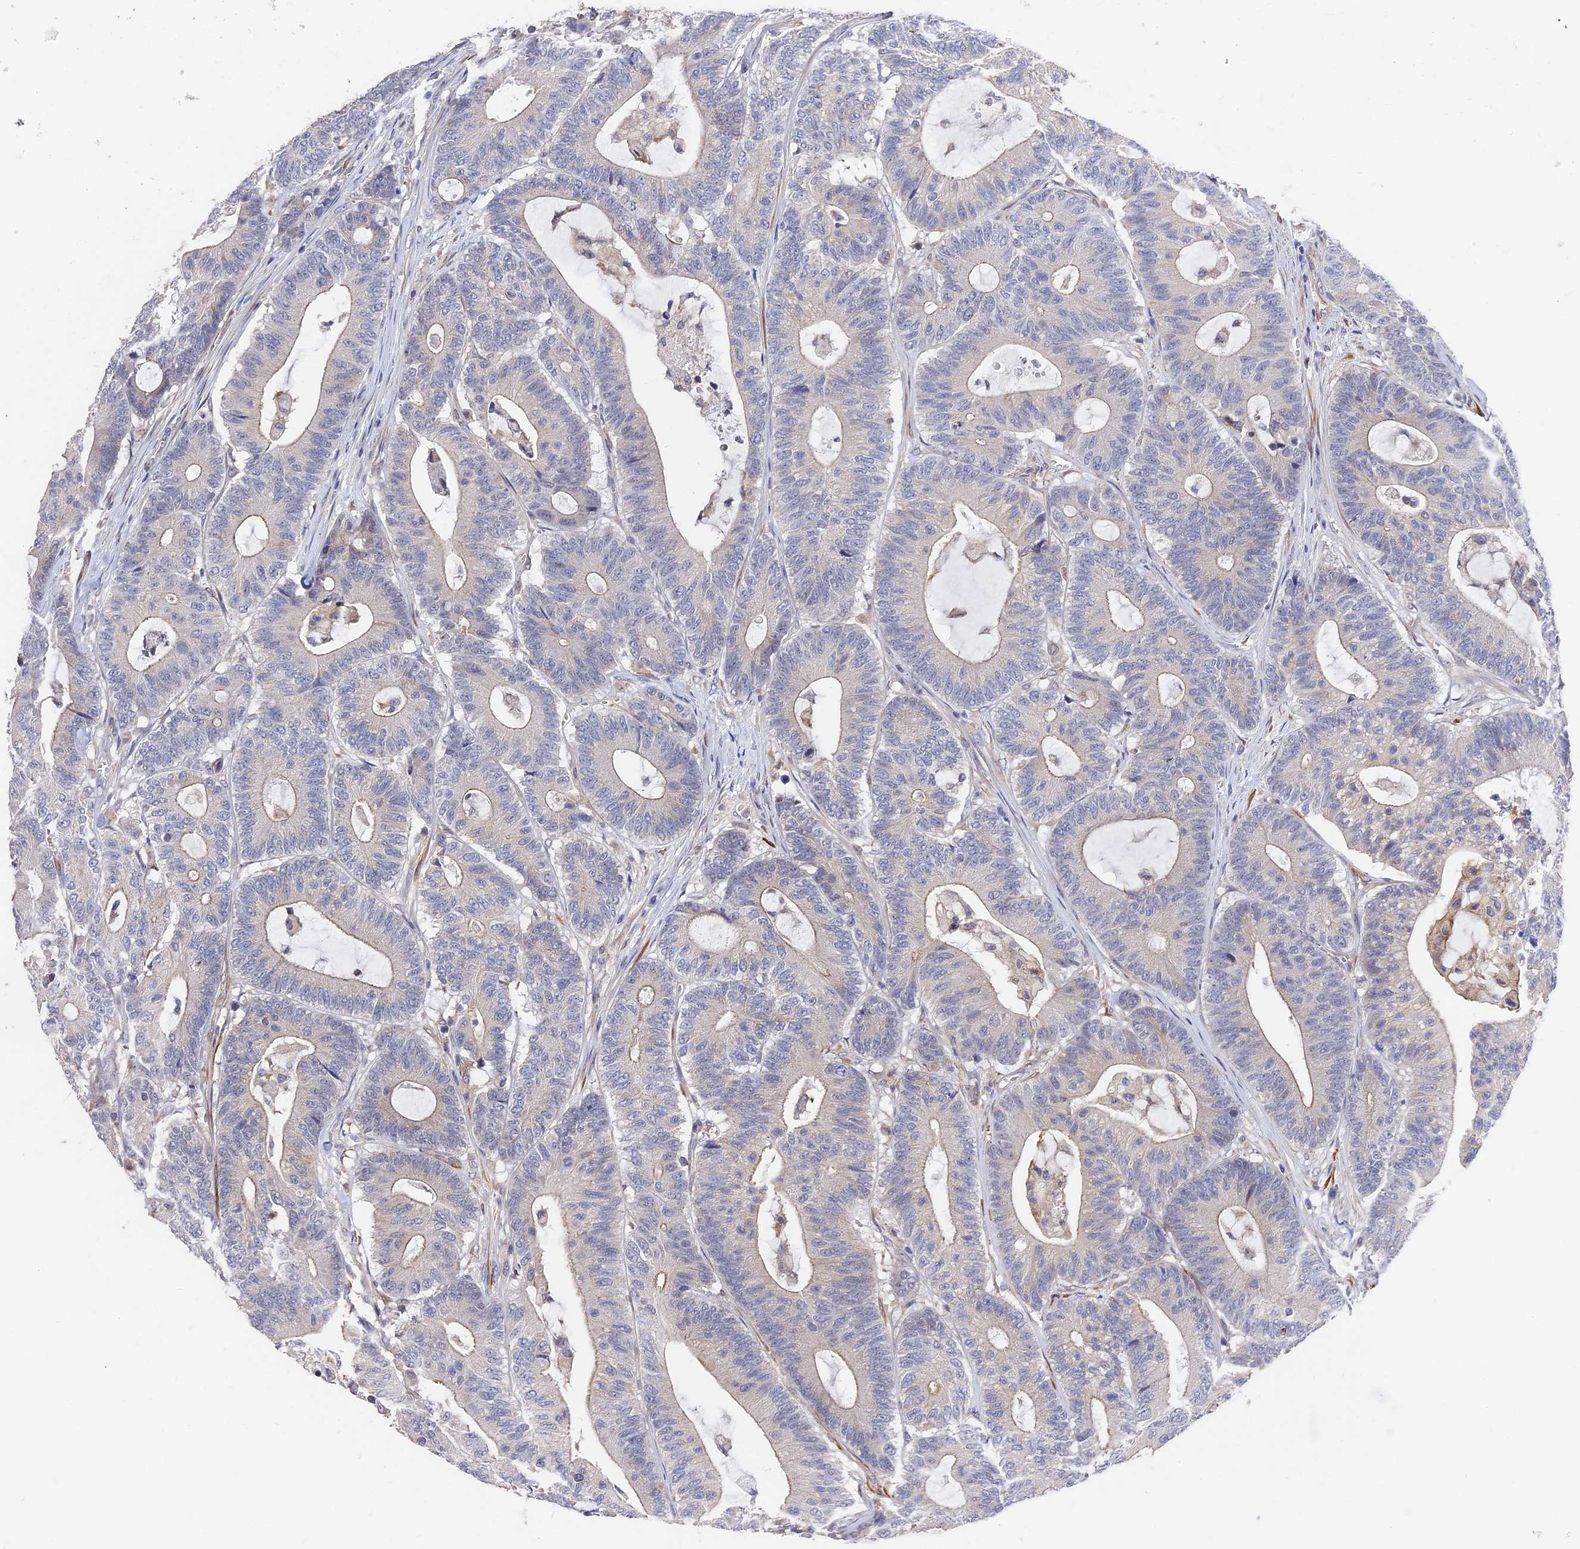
{"staining": {"intensity": "negative", "quantity": "none", "location": "none"}, "tissue": "colorectal cancer", "cell_type": "Tumor cells", "image_type": "cancer", "snomed": [{"axis": "morphology", "description": "Adenocarcinoma, NOS"}, {"axis": "topography", "description": "Colon"}], "caption": "Immunohistochemistry micrograph of human colorectal adenocarcinoma stained for a protein (brown), which demonstrates no staining in tumor cells. (Stains: DAB (3,3'-diaminobenzidine) immunohistochemistry (IHC) with hematoxylin counter stain, Microscopy: brightfield microscopy at high magnification).", "gene": "CCDC113", "patient": {"sex": "female", "age": 84}}